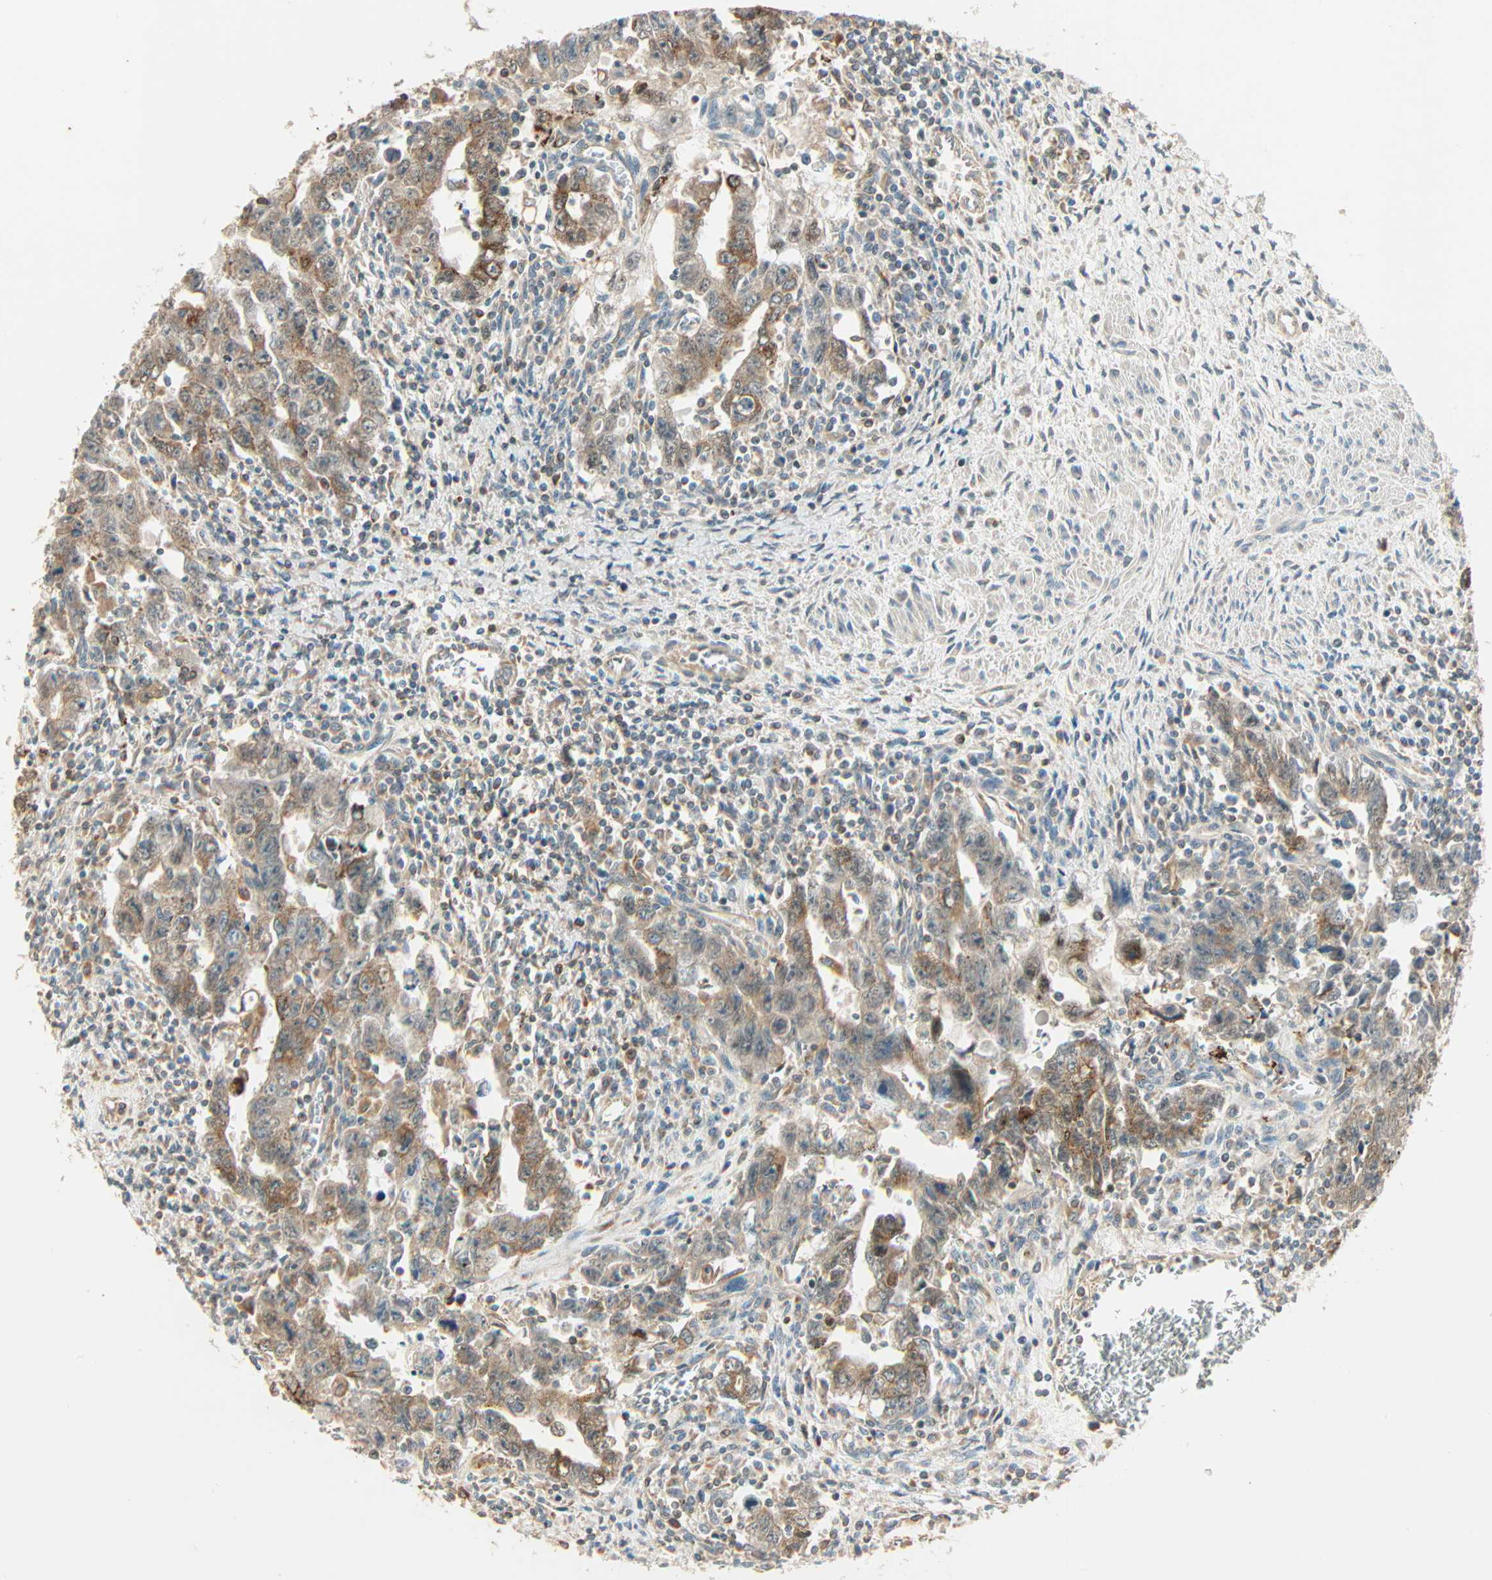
{"staining": {"intensity": "moderate", "quantity": ">75%", "location": "cytoplasmic/membranous,nuclear"}, "tissue": "testis cancer", "cell_type": "Tumor cells", "image_type": "cancer", "snomed": [{"axis": "morphology", "description": "Carcinoma, Embryonal, NOS"}, {"axis": "topography", "description": "Testis"}], "caption": "IHC (DAB (3,3'-diaminobenzidine)) staining of testis cancer displays moderate cytoplasmic/membranous and nuclear protein expression in about >75% of tumor cells. (DAB (3,3'-diaminobenzidine) IHC, brown staining for protein, blue staining for nuclei).", "gene": "PNPLA6", "patient": {"sex": "male", "age": 28}}